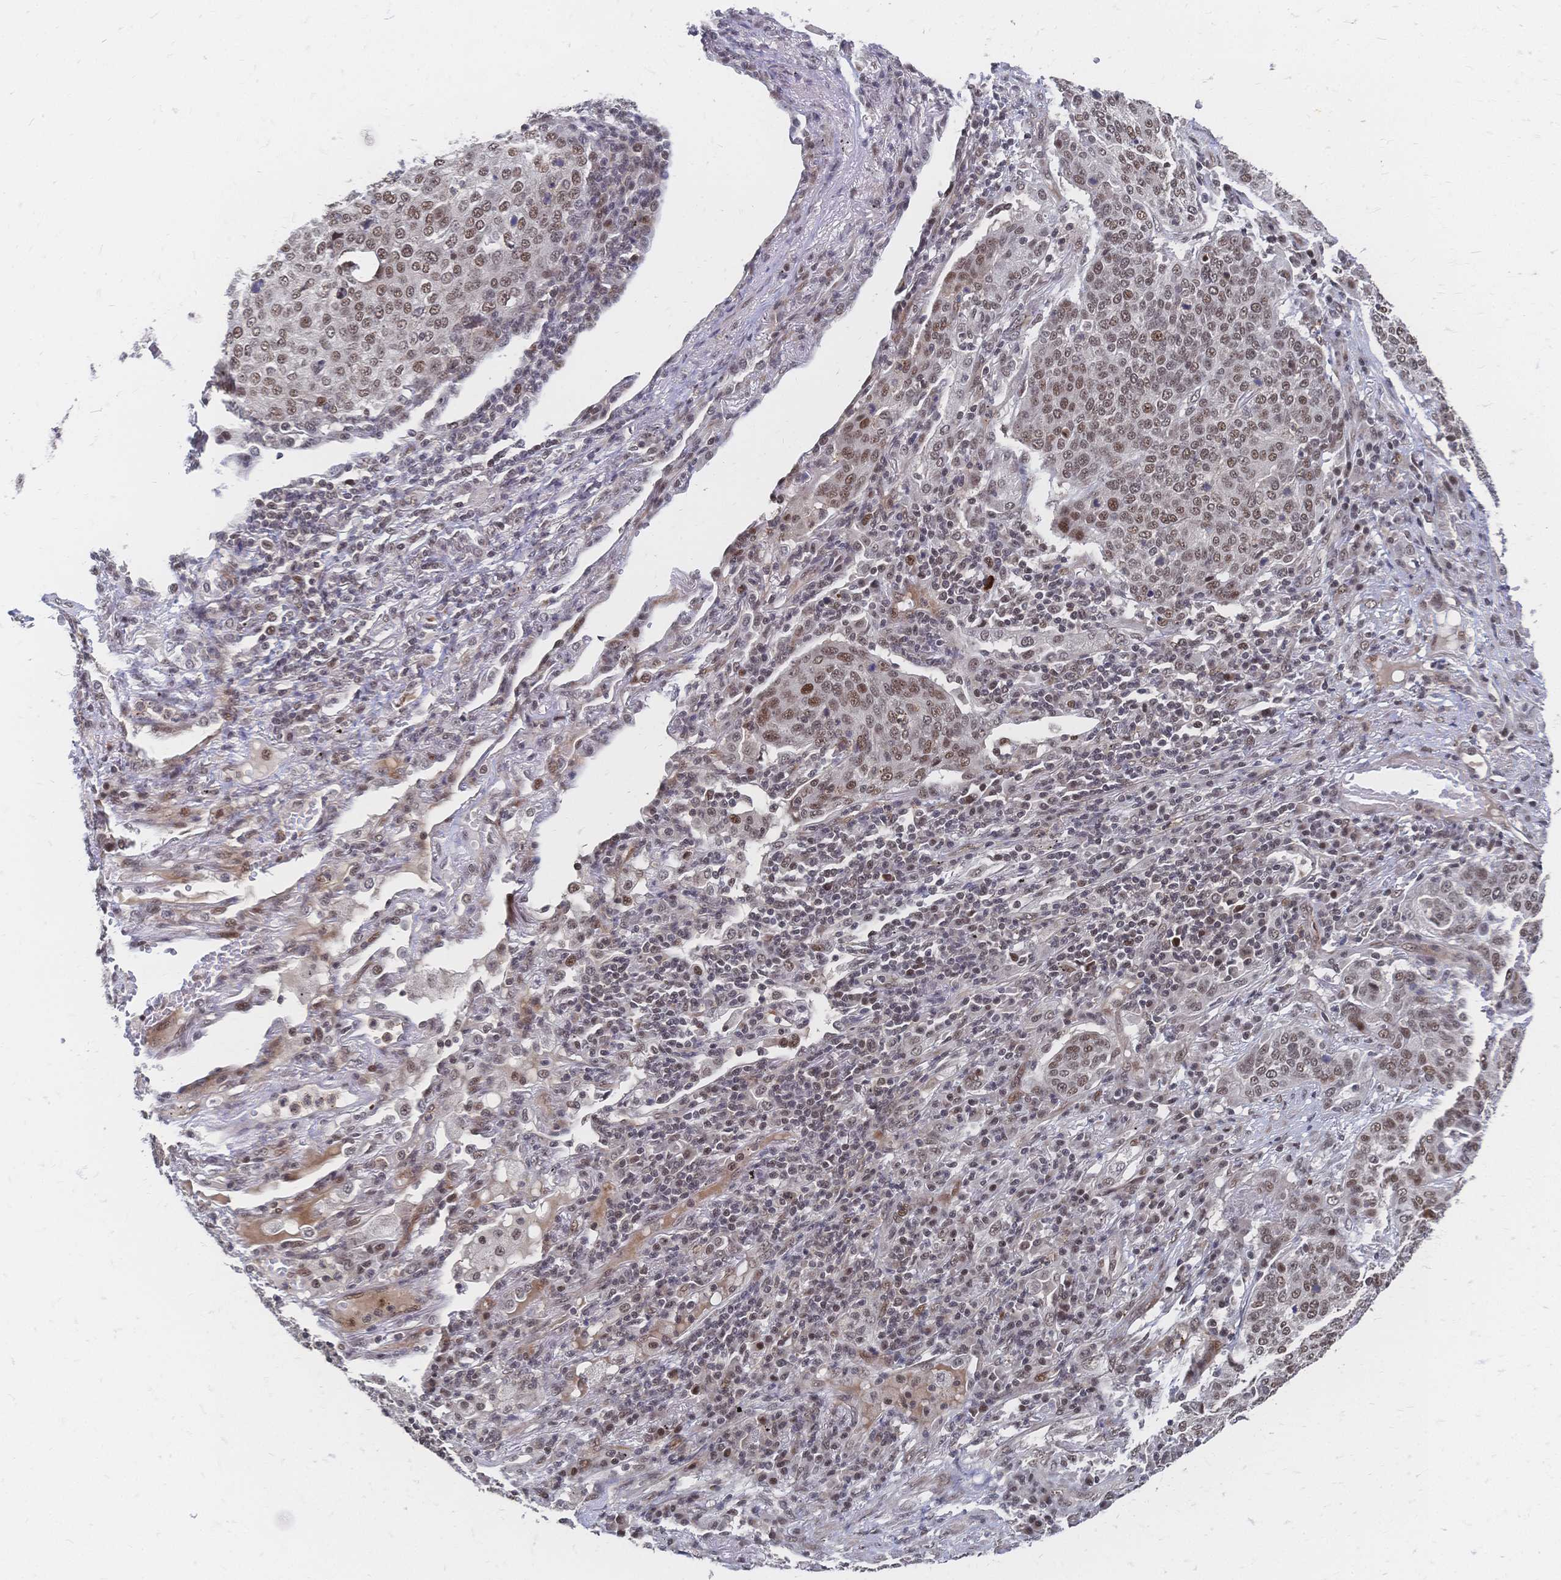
{"staining": {"intensity": "weak", "quantity": ">75%", "location": "nuclear"}, "tissue": "lung cancer", "cell_type": "Tumor cells", "image_type": "cancer", "snomed": [{"axis": "morphology", "description": "Squamous cell carcinoma, NOS"}, {"axis": "topography", "description": "Lung"}], "caption": "Immunohistochemistry (IHC) histopathology image of human lung cancer (squamous cell carcinoma) stained for a protein (brown), which demonstrates low levels of weak nuclear staining in about >75% of tumor cells.", "gene": "NELFA", "patient": {"sex": "male", "age": 63}}